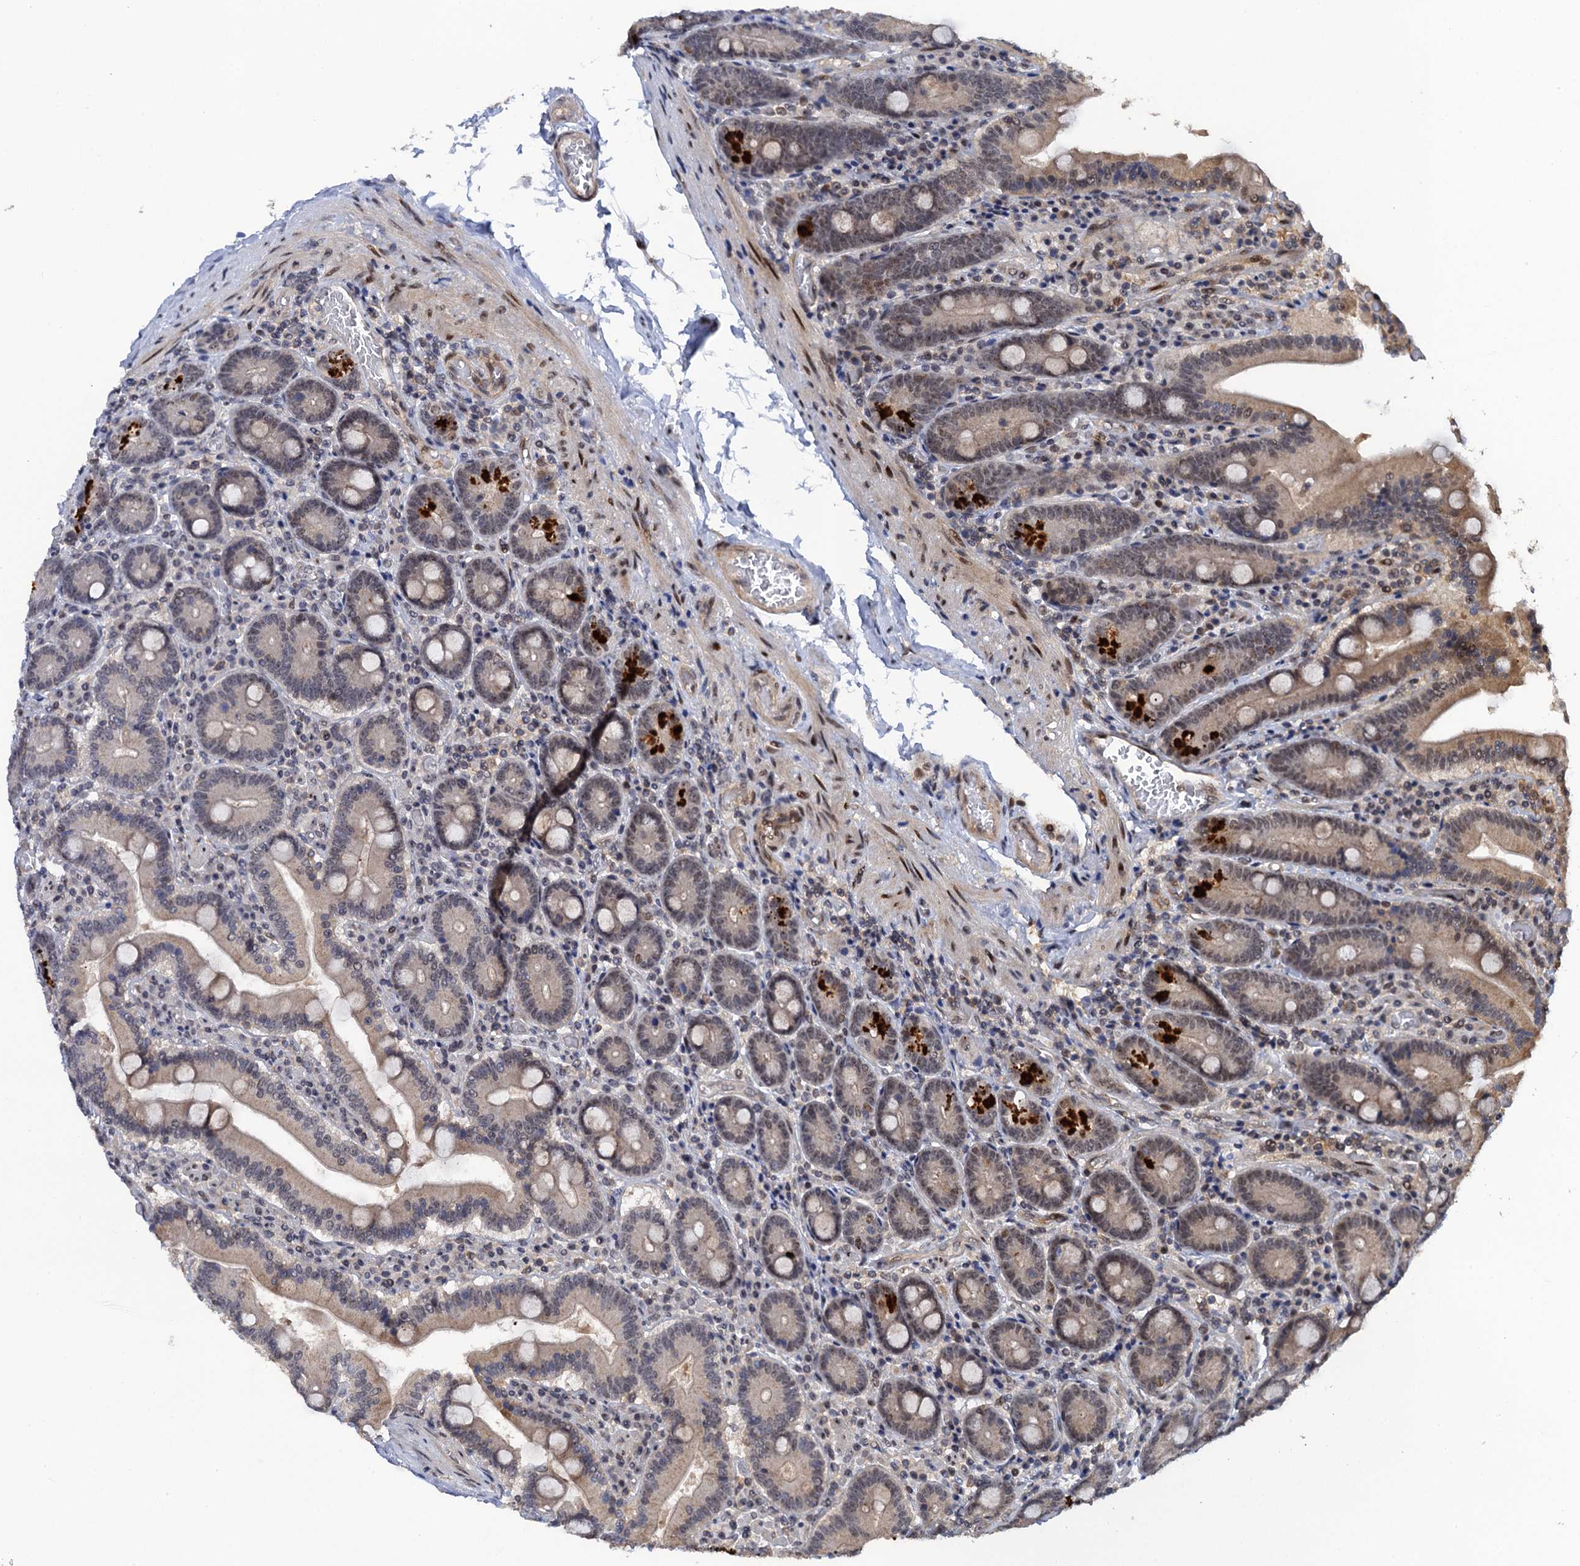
{"staining": {"intensity": "strong", "quantity": "<25%", "location": "cytoplasmic/membranous"}, "tissue": "duodenum", "cell_type": "Glandular cells", "image_type": "normal", "snomed": [{"axis": "morphology", "description": "Normal tissue, NOS"}, {"axis": "topography", "description": "Duodenum"}], "caption": "This photomicrograph shows benign duodenum stained with immunohistochemistry (IHC) to label a protein in brown. The cytoplasmic/membranous of glandular cells show strong positivity for the protein. Nuclei are counter-stained blue.", "gene": "ZAR1L", "patient": {"sex": "female", "age": 62}}